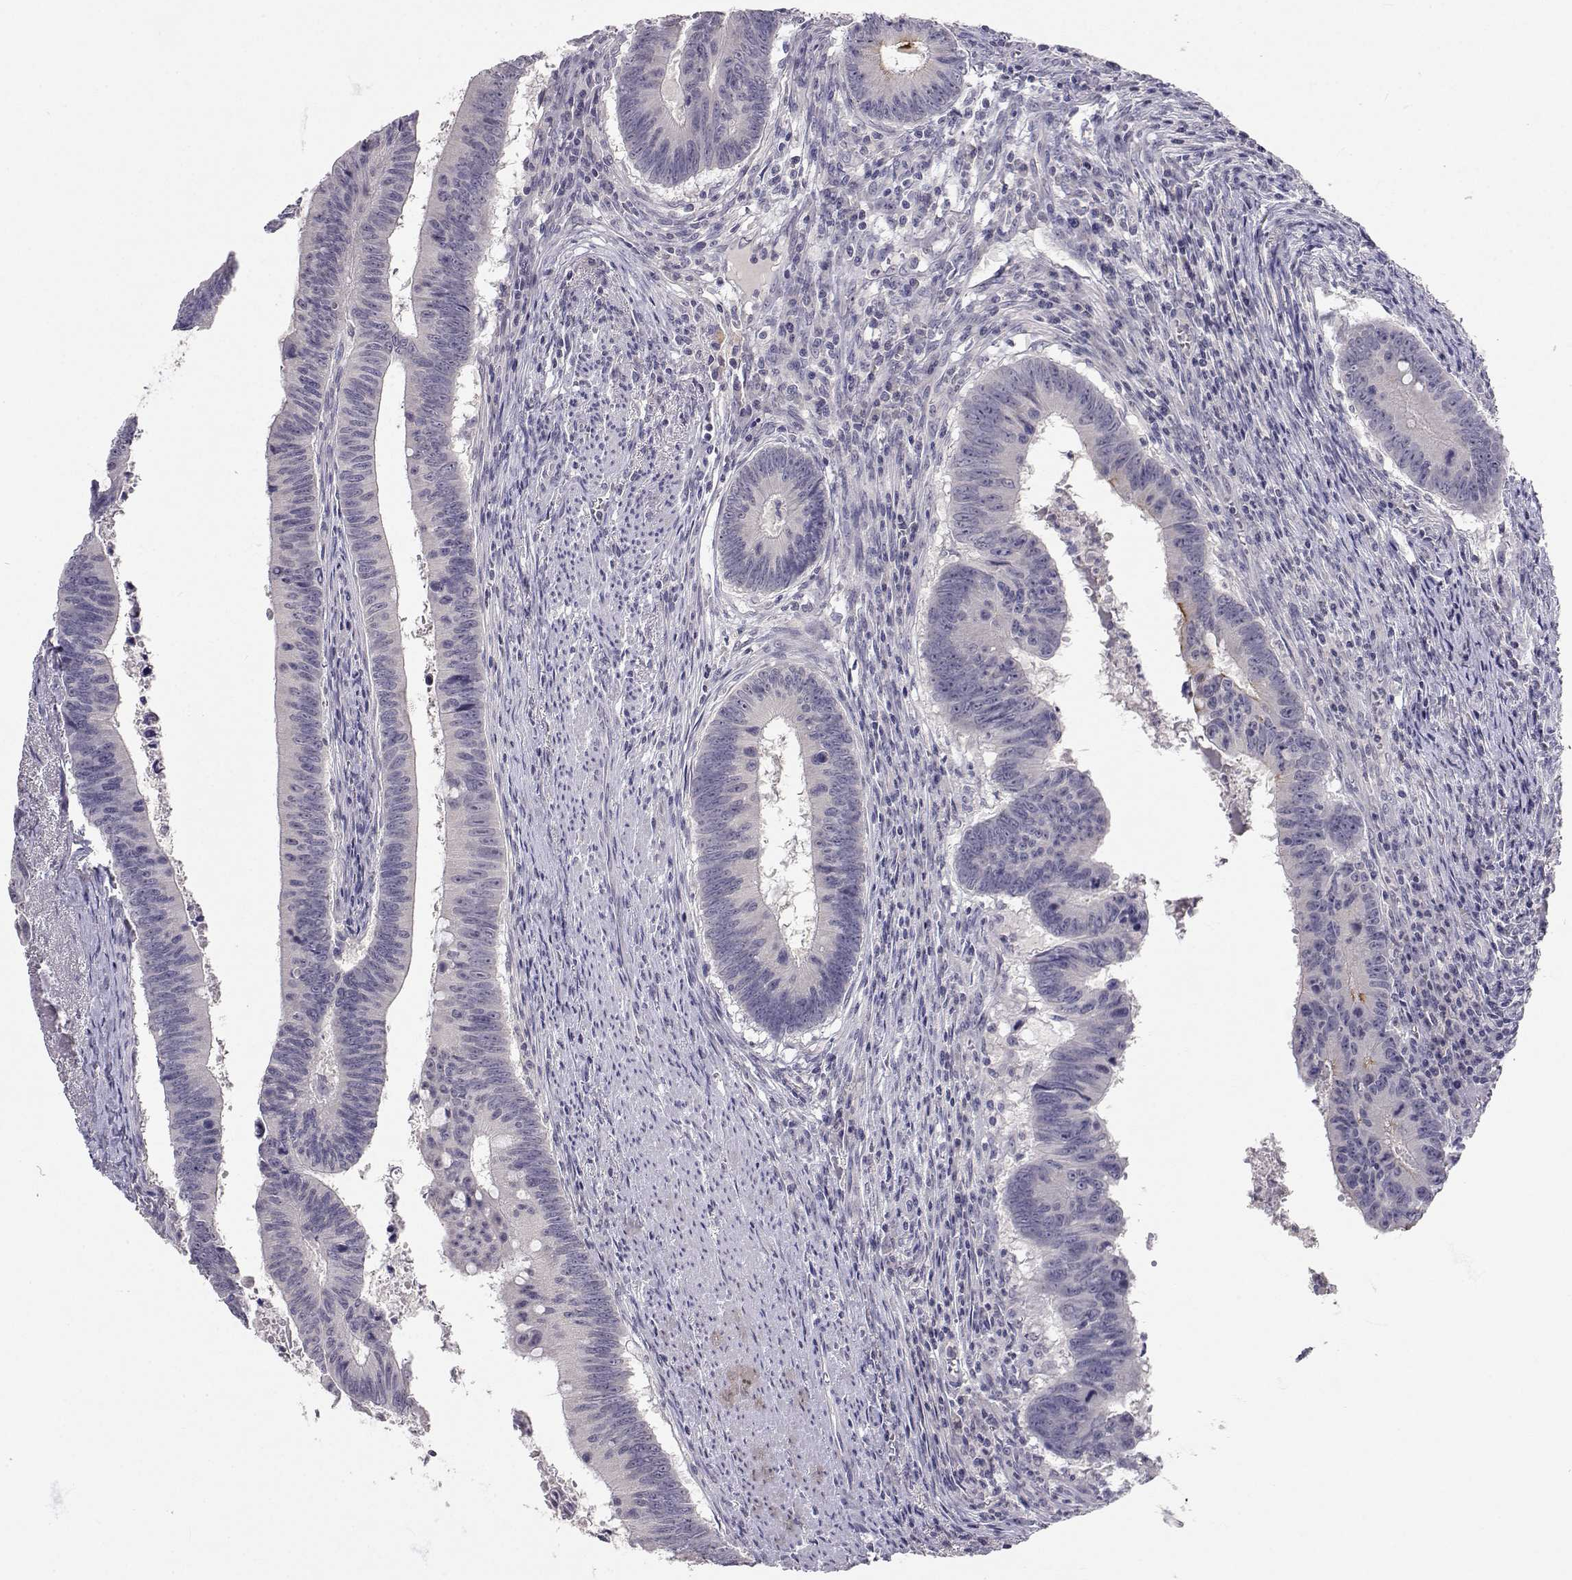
{"staining": {"intensity": "negative", "quantity": "none", "location": "none"}, "tissue": "colorectal cancer", "cell_type": "Tumor cells", "image_type": "cancer", "snomed": [{"axis": "morphology", "description": "Adenocarcinoma, NOS"}, {"axis": "topography", "description": "Colon"}], "caption": "A high-resolution histopathology image shows IHC staining of adenocarcinoma (colorectal), which displays no significant positivity in tumor cells.", "gene": "SLC6A3", "patient": {"sex": "female", "age": 87}}